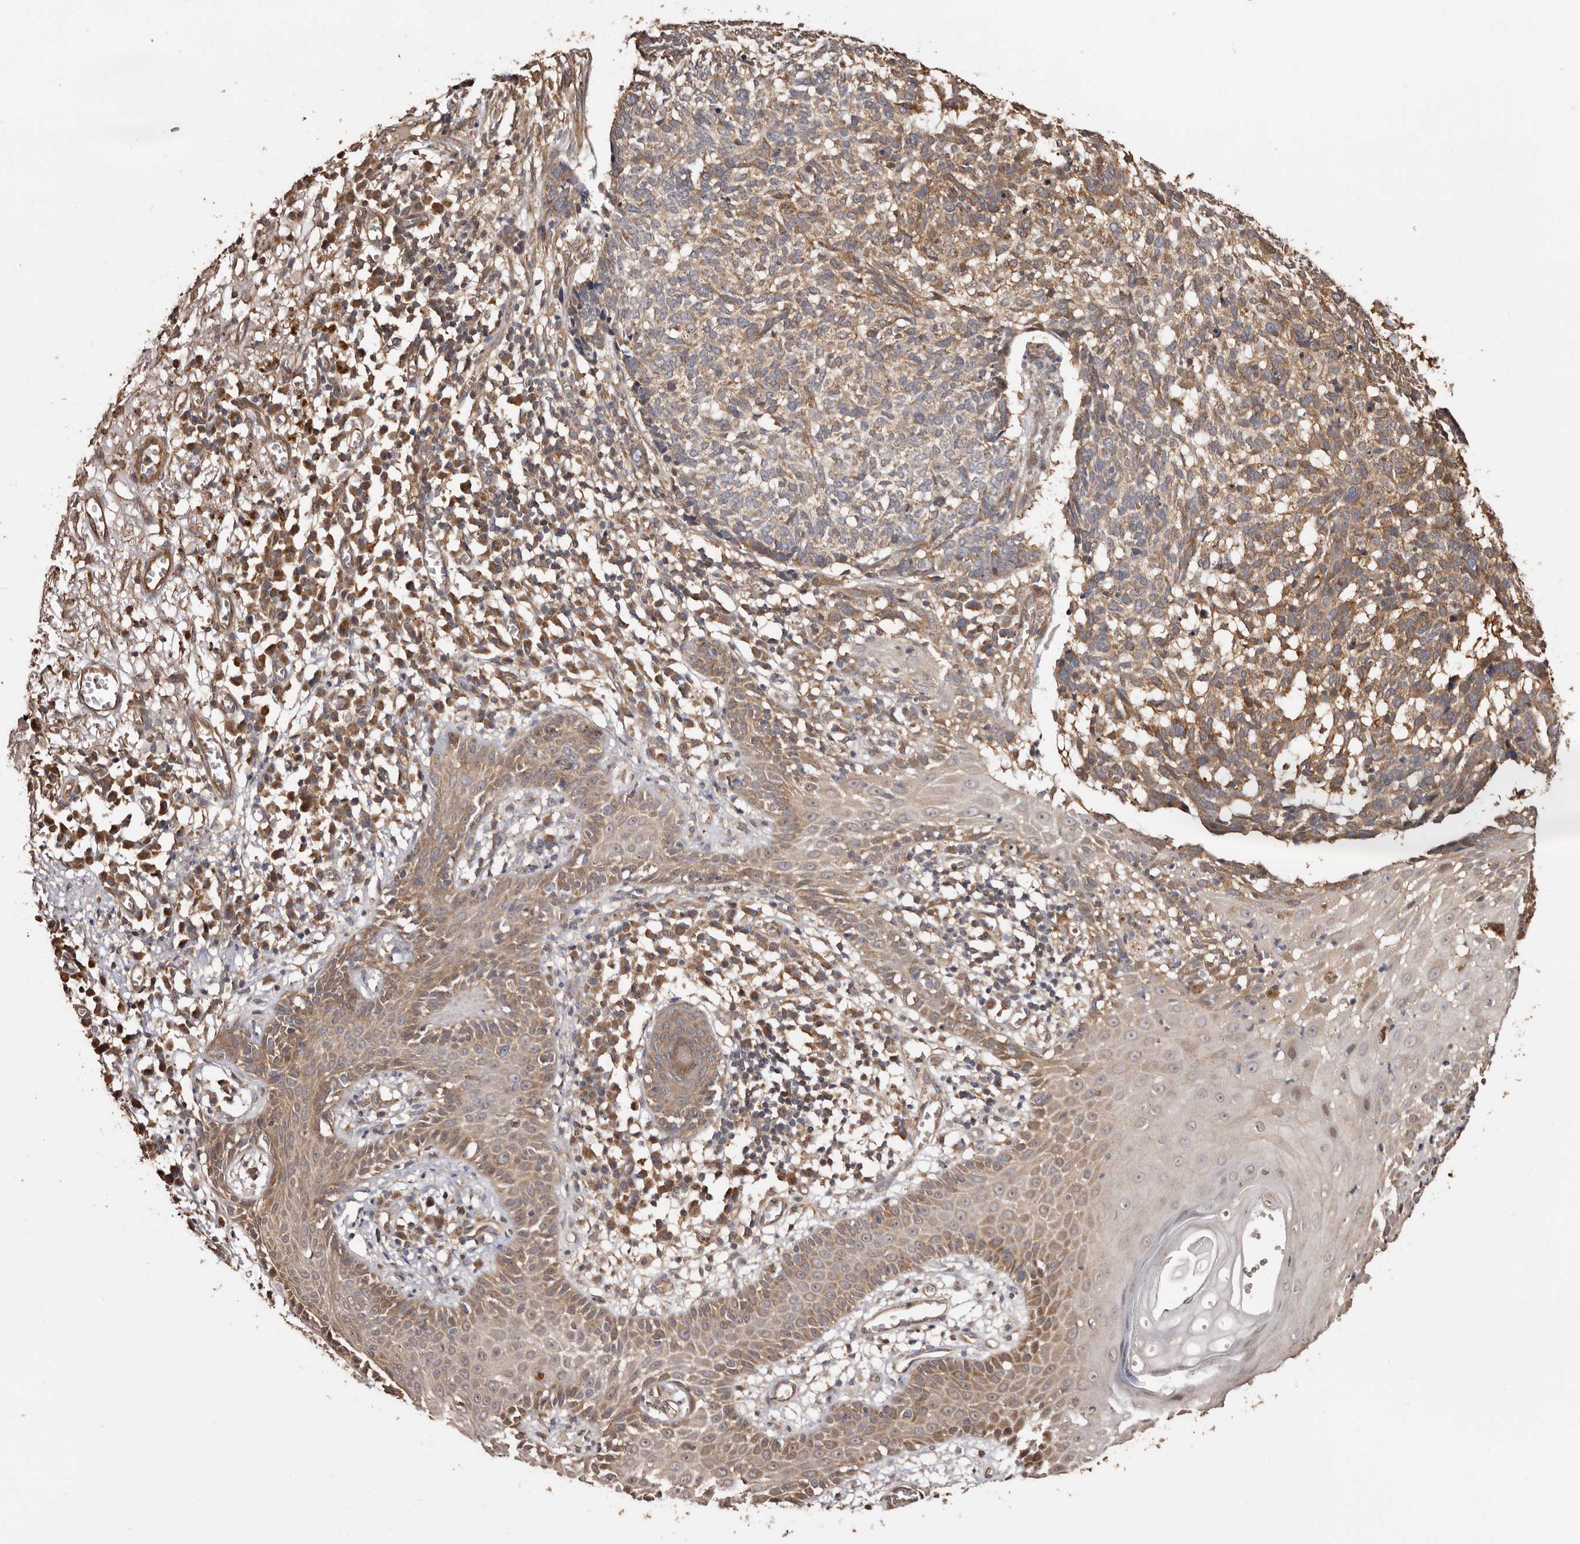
{"staining": {"intensity": "moderate", "quantity": ">75%", "location": "cytoplasmic/membranous"}, "tissue": "skin cancer", "cell_type": "Tumor cells", "image_type": "cancer", "snomed": [{"axis": "morphology", "description": "Basal cell carcinoma"}, {"axis": "topography", "description": "Skin"}], "caption": "About >75% of tumor cells in human skin basal cell carcinoma exhibit moderate cytoplasmic/membranous protein positivity as visualized by brown immunohistochemical staining.", "gene": "COQ8B", "patient": {"sex": "male", "age": 85}}